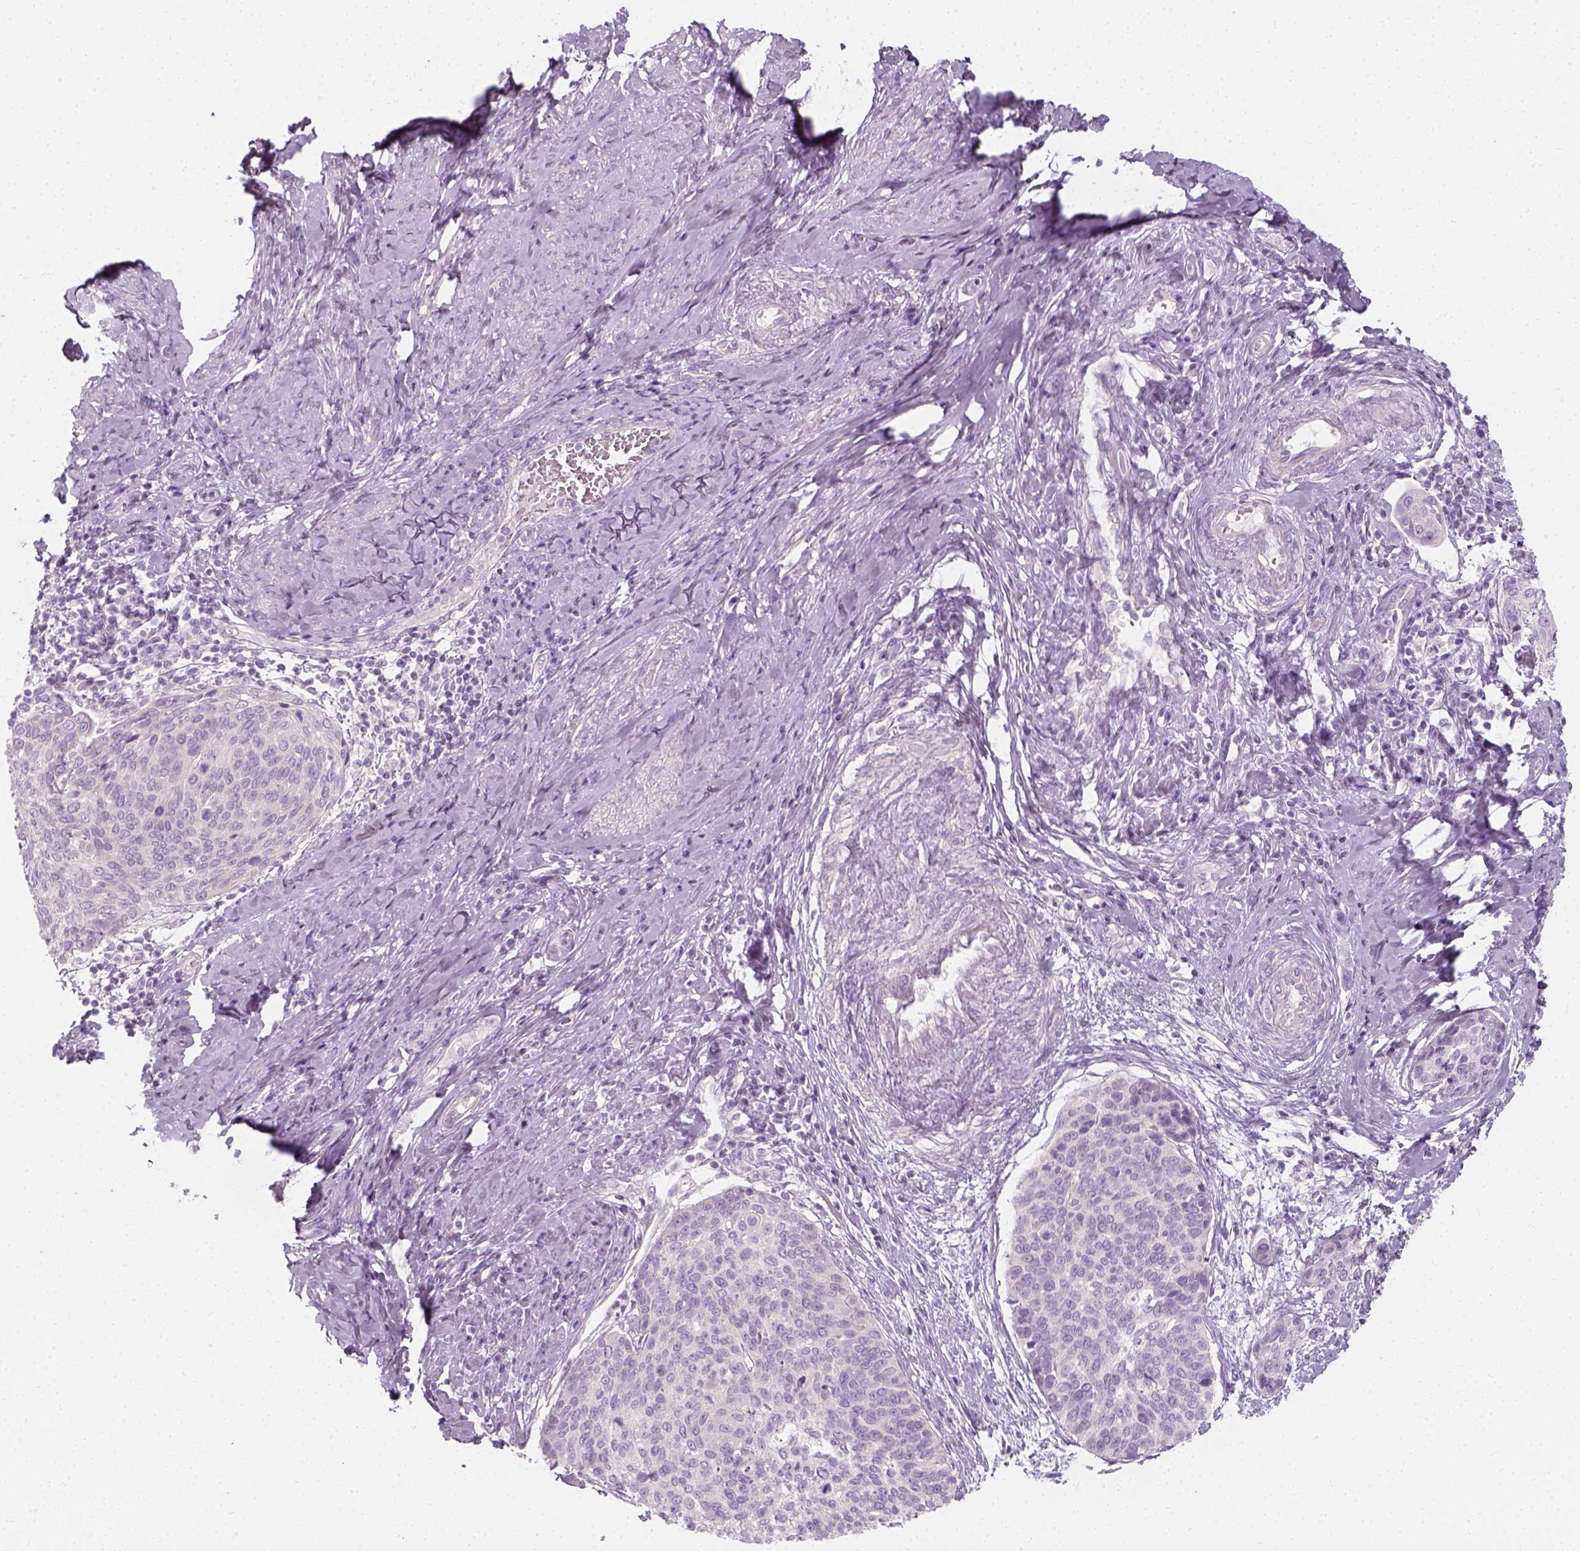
{"staining": {"intensity": "negative", "quantity": "none", "location": "none"}, "tissue": "cervical cancer", "cell_type": "Tumor cells", "image_type": "cancer", "snomed": [{"axis": "morphology", "description": "Squamous cell carcinoma, NOS"}, {"axis": "topography", "description": "Cervix"}], "caption": "This is an immunohistochemistry image of human squamous cell carcinoma (cervical). There is no positivity in tumor cells.", "gene": "PRAME", "patient": {"sex": "female", "age": 69}}